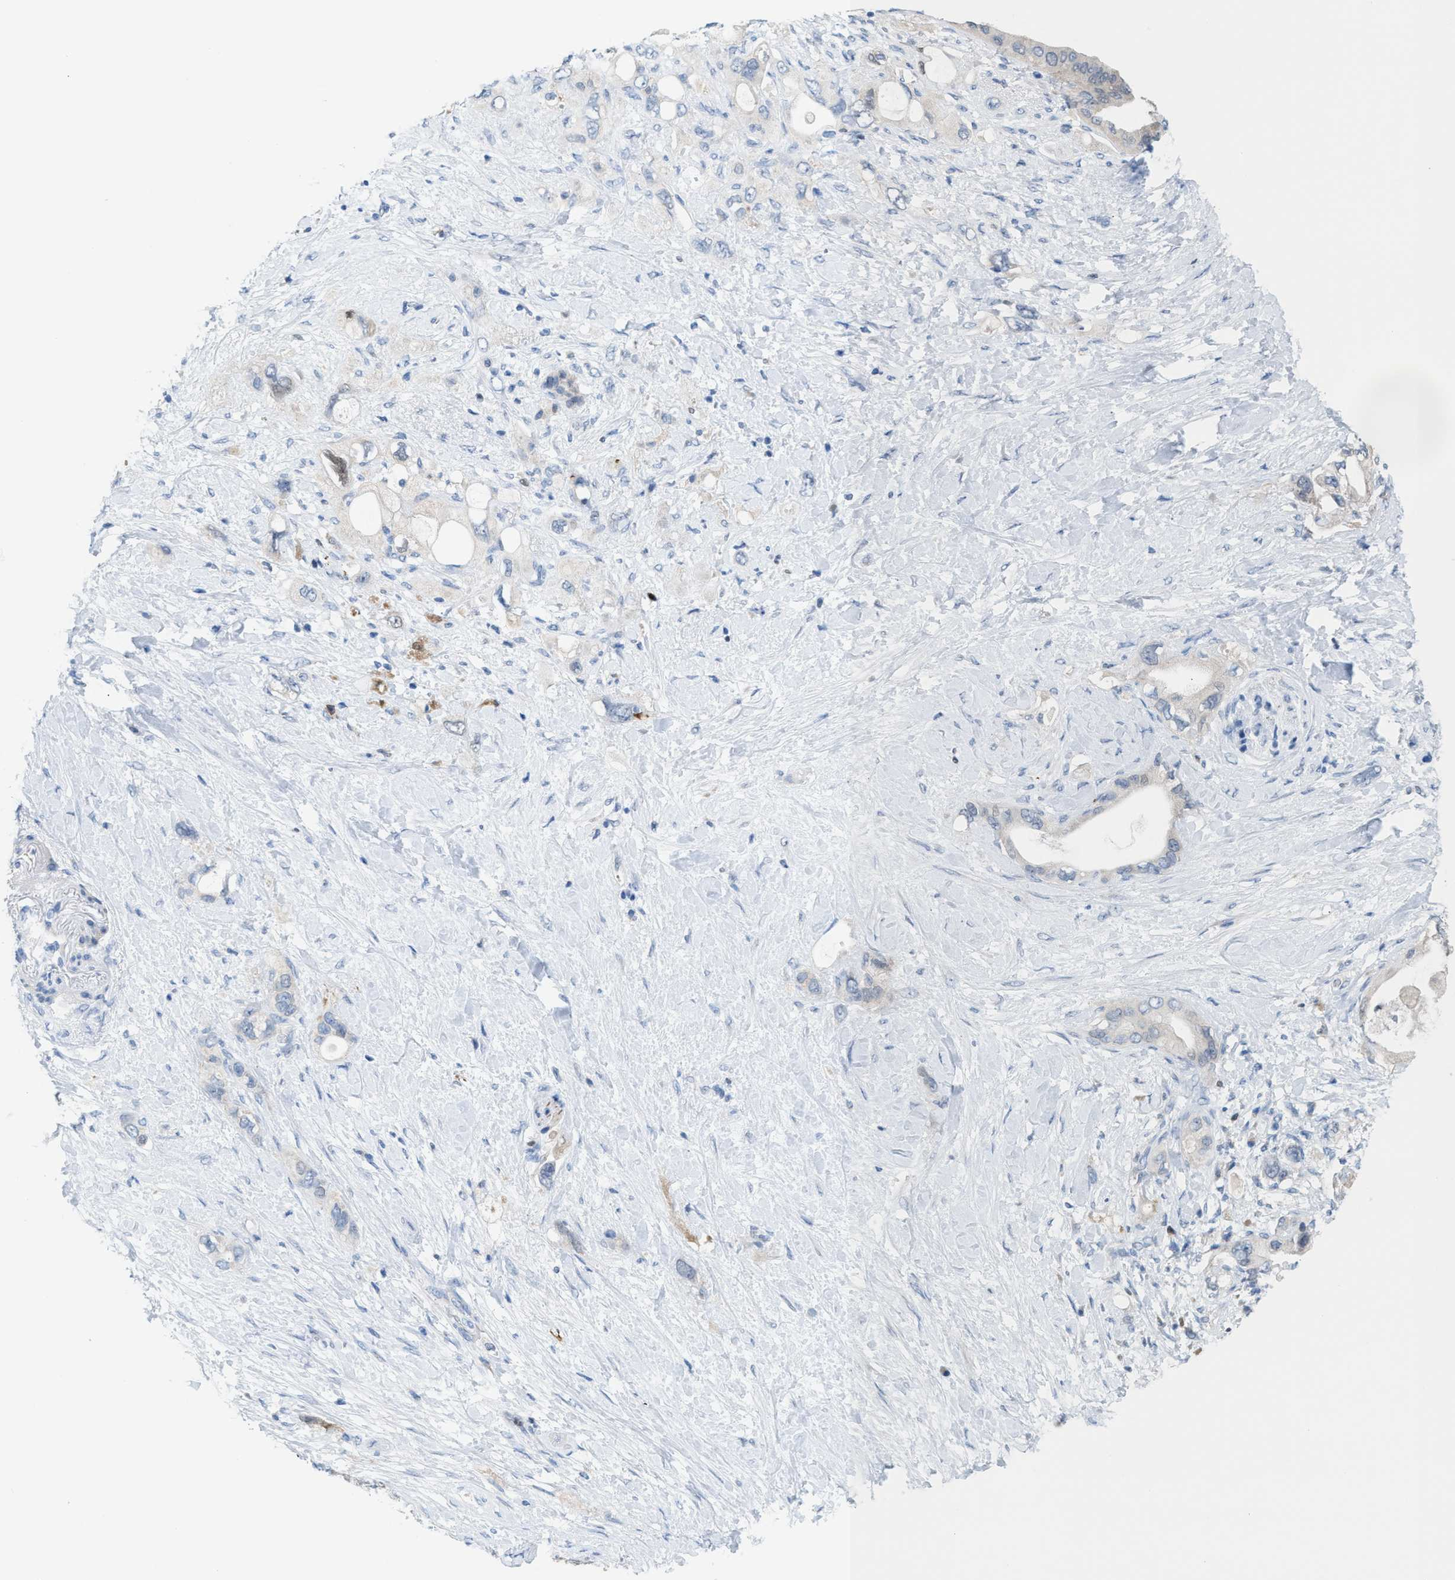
{"staining": {"intensity": "negative", "quantity": "none", "location": "none"}, "tissue": "pancreatic cancer", "cell_type": "Tumor cells", "image_type": "cancer", "snomed": [{"axis": "morphology", "description": "Adenocarcinoma, NOS"}, {"axis": "topography", "description": "Pancreas"}], "caption": "This is a photomicrograph of IHC staining of pancreatic cancer, which shows no expression in tumor cells.", "gene": "PPM1D", "patient": {"sex": "female", "age": 56}}